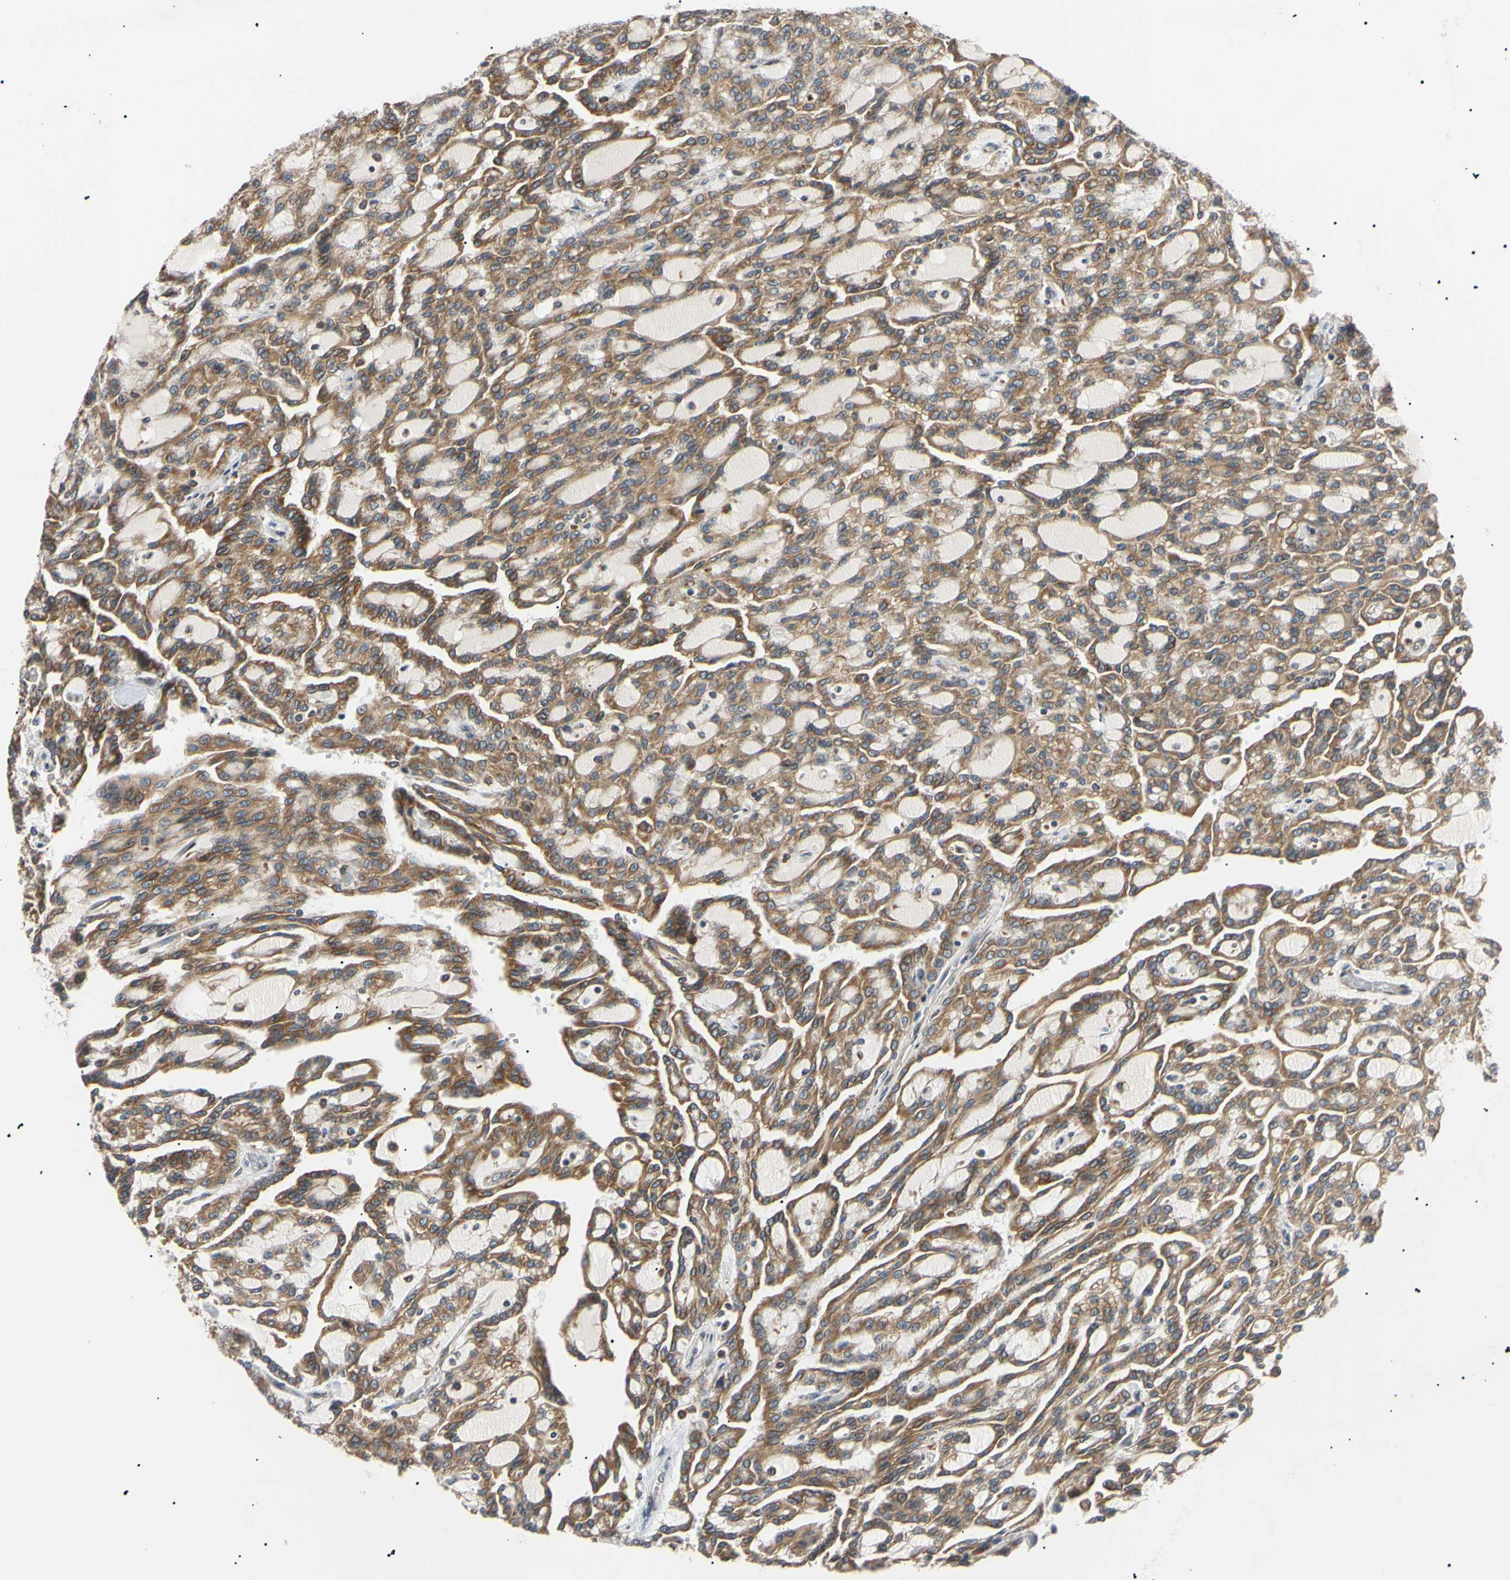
{"staining": {"intensity": "moderate", "quantity": ">75%", "location": "cytoplasmic/membranous"}, "tissue": "renal cancer", "cell_type": "Tumor cells", "image_type": "cancer", "snomed": [{"axis": "morphology", "description": "Adenocarcinoma, NOS"}, {"axis": "topography", "description": "Kidney"}], "caption": "IHC image of human adenocarcinoma (renal) stained for a protein (brown), which reveals medium levels of moderate cytoplasmic/membranous staining in about >75% of tumor cells.", "gene": "VAPA", "patient": {"sex": "male", "age": 63}}